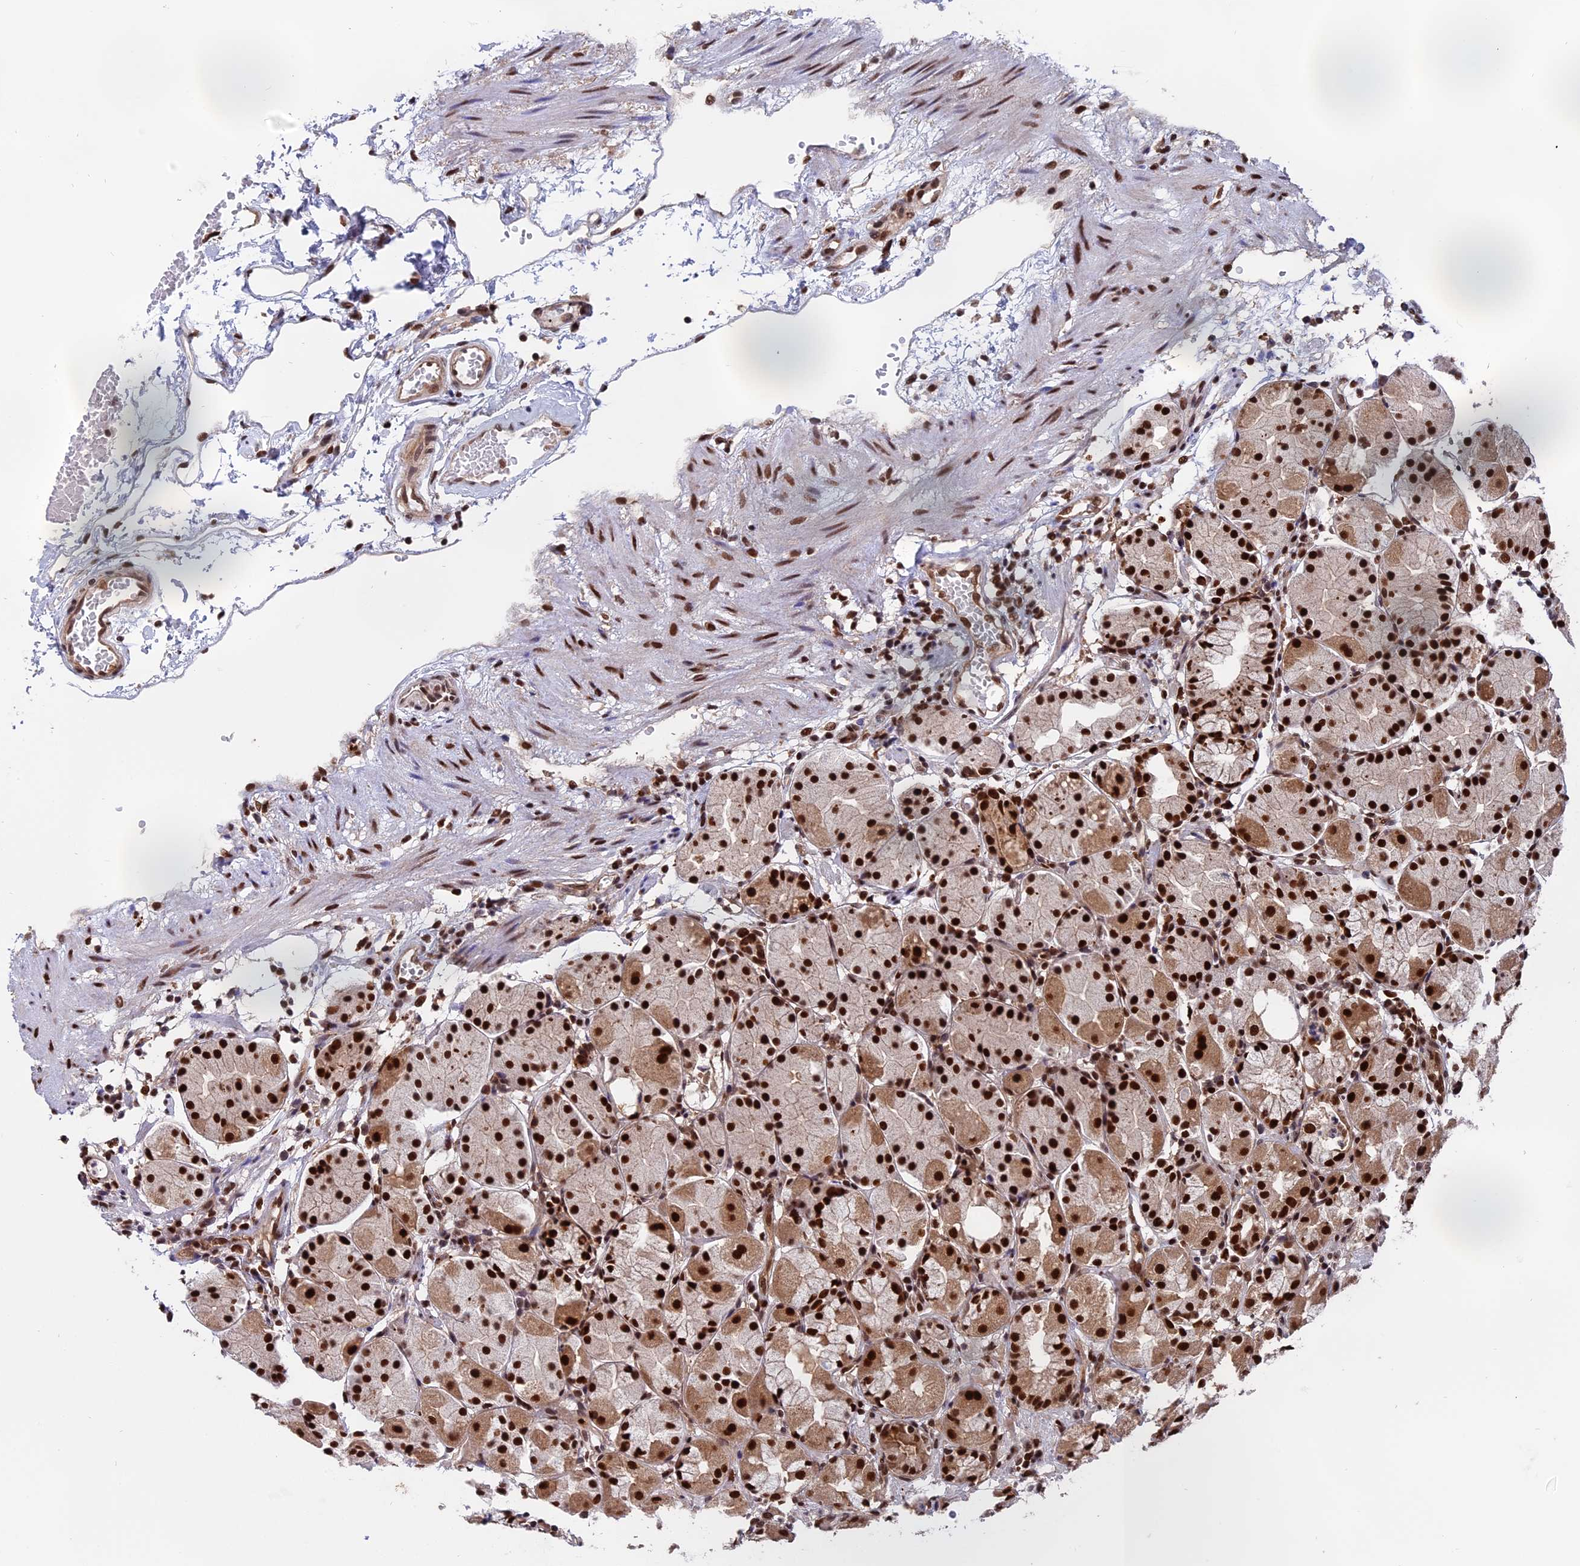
{"staining": {"intensity": "strong", "quantity": ">75%", "location": "nuclear"}, "tissue": "stomach", "cell_type": "Glandular cells", "image_type": "normal", "snomed": [{"axis": "morphology", "description": "Normal tissue, NOS"}, {"axis": "topography", "description": "Stomach"}, {"axis": "topography", "description": "Stomach, lower"}], "caption": "High-magnification brightfield microscopy of normal stomach stained with DAB (brown) and counterstained with hematoxylin (blue). glandular cells exhibit strong nuclear staining is present in approximately>75% of cells.", "gene": "RAMACL", "patient": {"sex": "female", "age": 75}}